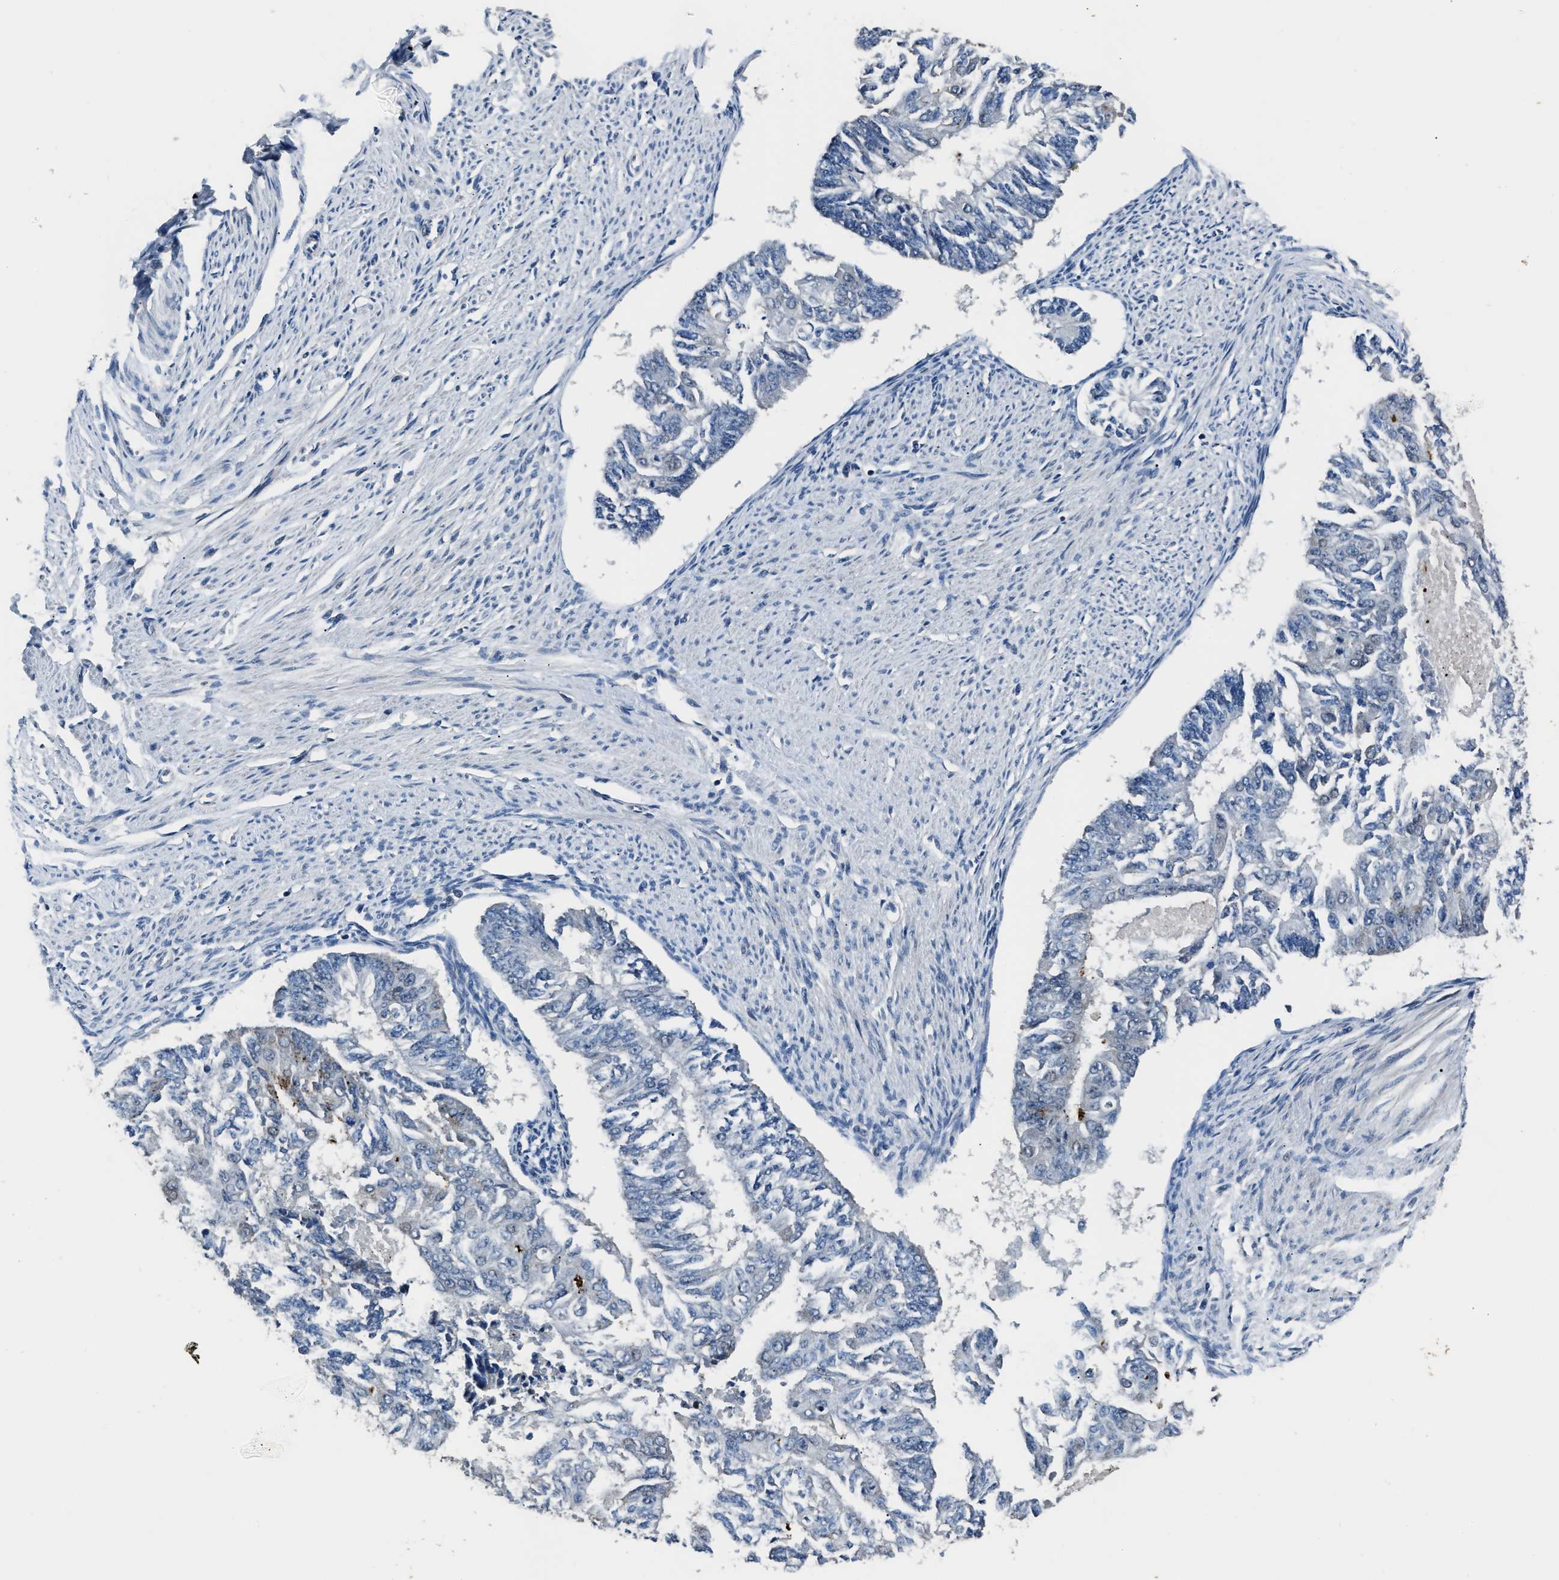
{"staining": {"intensity": "negative", "quantity": "none", "location": "none"}, "tissue": "endometrial cancer", "cell_type": "Tumor cells", "image_type": "cancer", "snomed": [{"axis": "morphology", "description": "Adenocarcinoma, NOS"}, {"axis": "topography", "description": "Endometrium"}], "caption": "This is a photomicrograph of immunohistochemistry (IHC) staining of endometrial cancer, which shows no positivity in tumor cells. (Immunohistochemistry, brightfield microscopy, high magnification).", "gene": "TNRC18", "patient": {"sex": "female", "age": 32}}